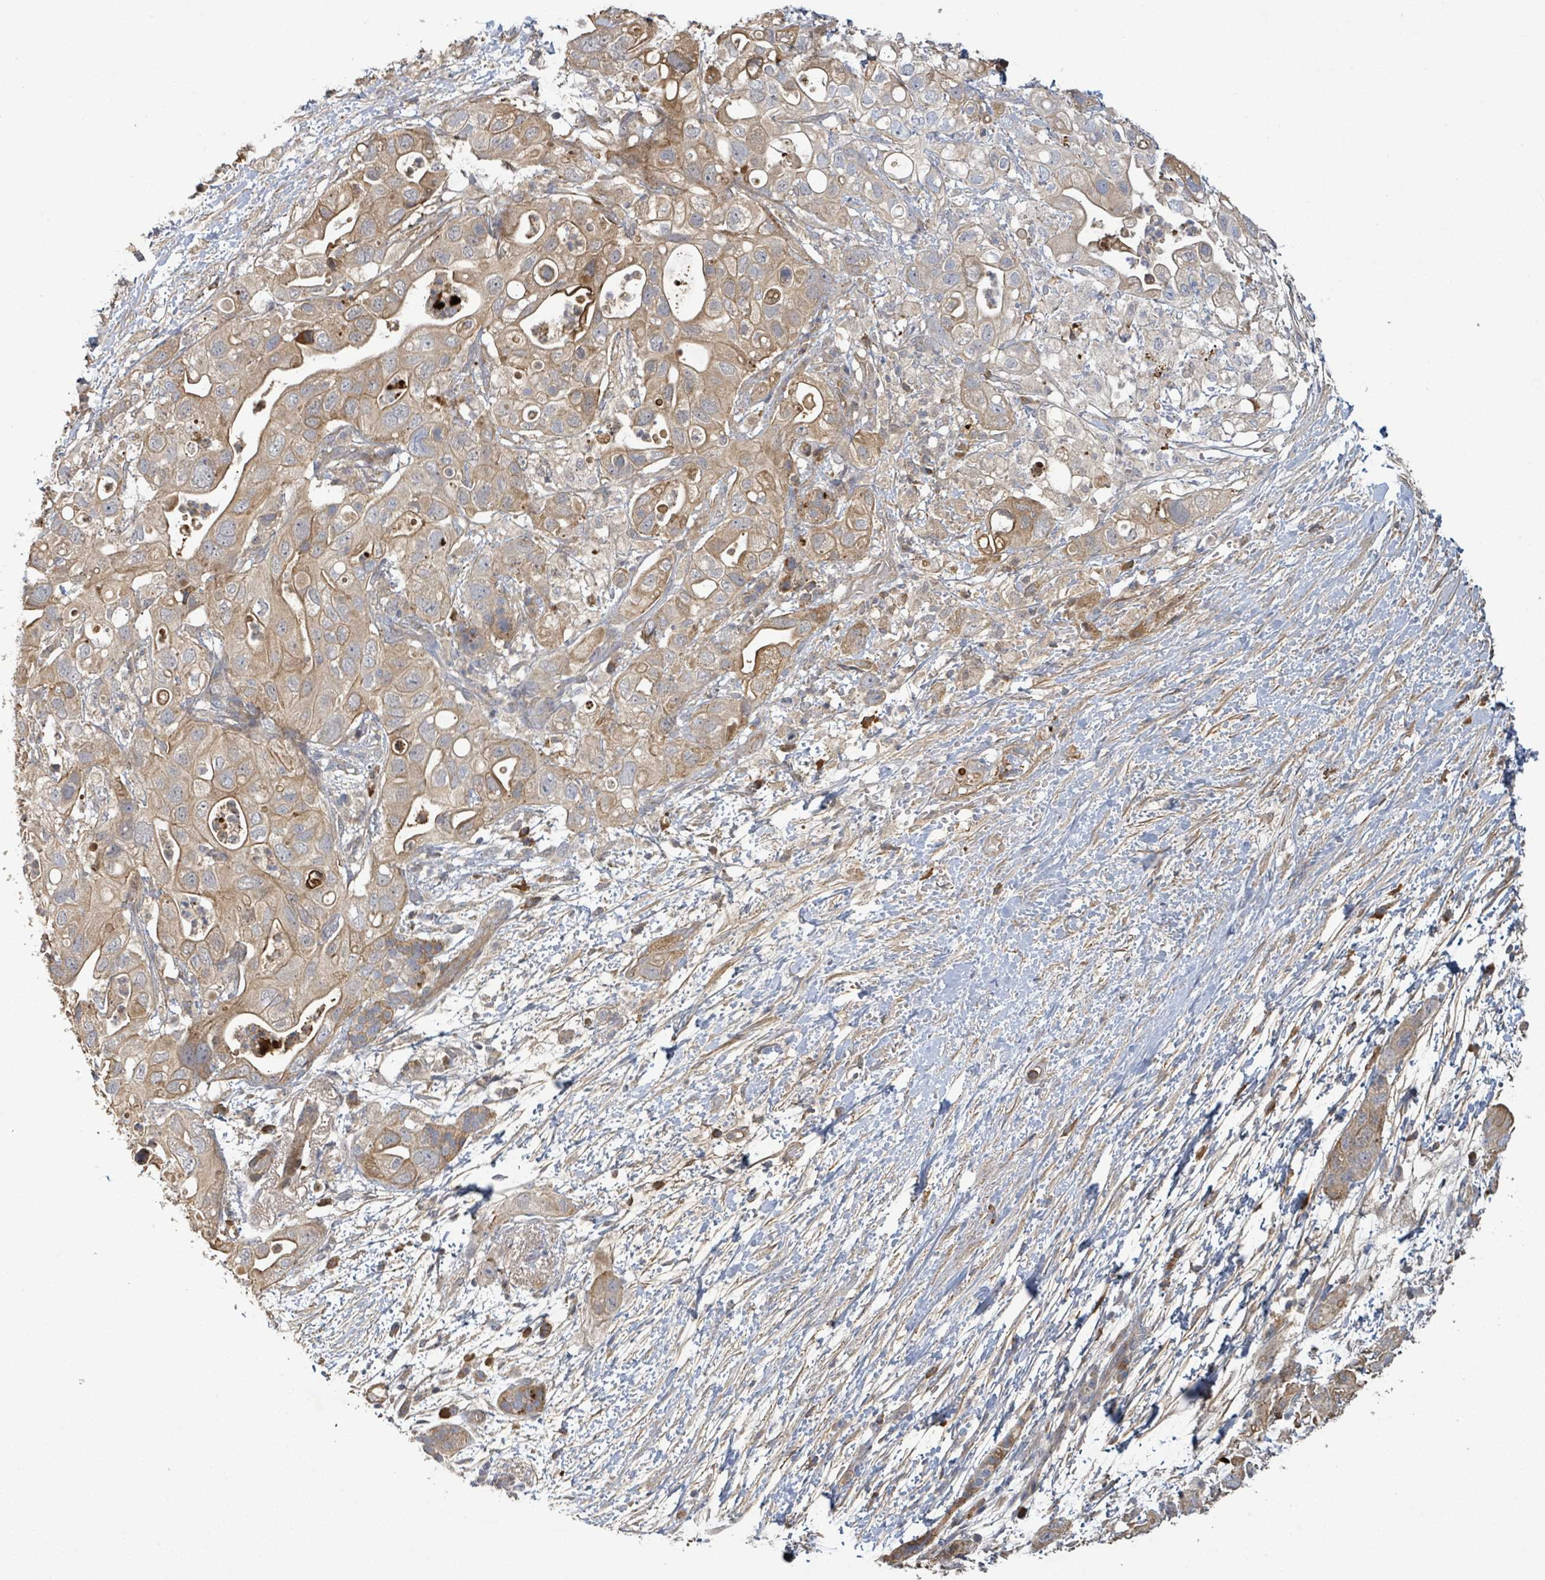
{"staining": {"intensity": "moderate", "quantity": ">75%", "location": "cytoplasmic/membranous"}, "tissue": "pancreatic cancer", "cell_type": "Tumor cells", "image_type": "cancer", "snomed": [{"axis": "morphology", "description": "Adenocarcinoma, NOS"}, {"axis": "topography", "description": "Pancreas"}], "caption": "Immunohistochemistry image of neoplastic tissue: pancreatic adenocarcinoma stained using immunohistochemistry (IHC) shows medium levels of moderate protein expression localized specifically in the cytoplasmic/membranous of tumor cells, appearing as a cytoplasmic/membranous brown color.", "gene": "STARD4", "patient": {"sex": "female", "age": 72}}